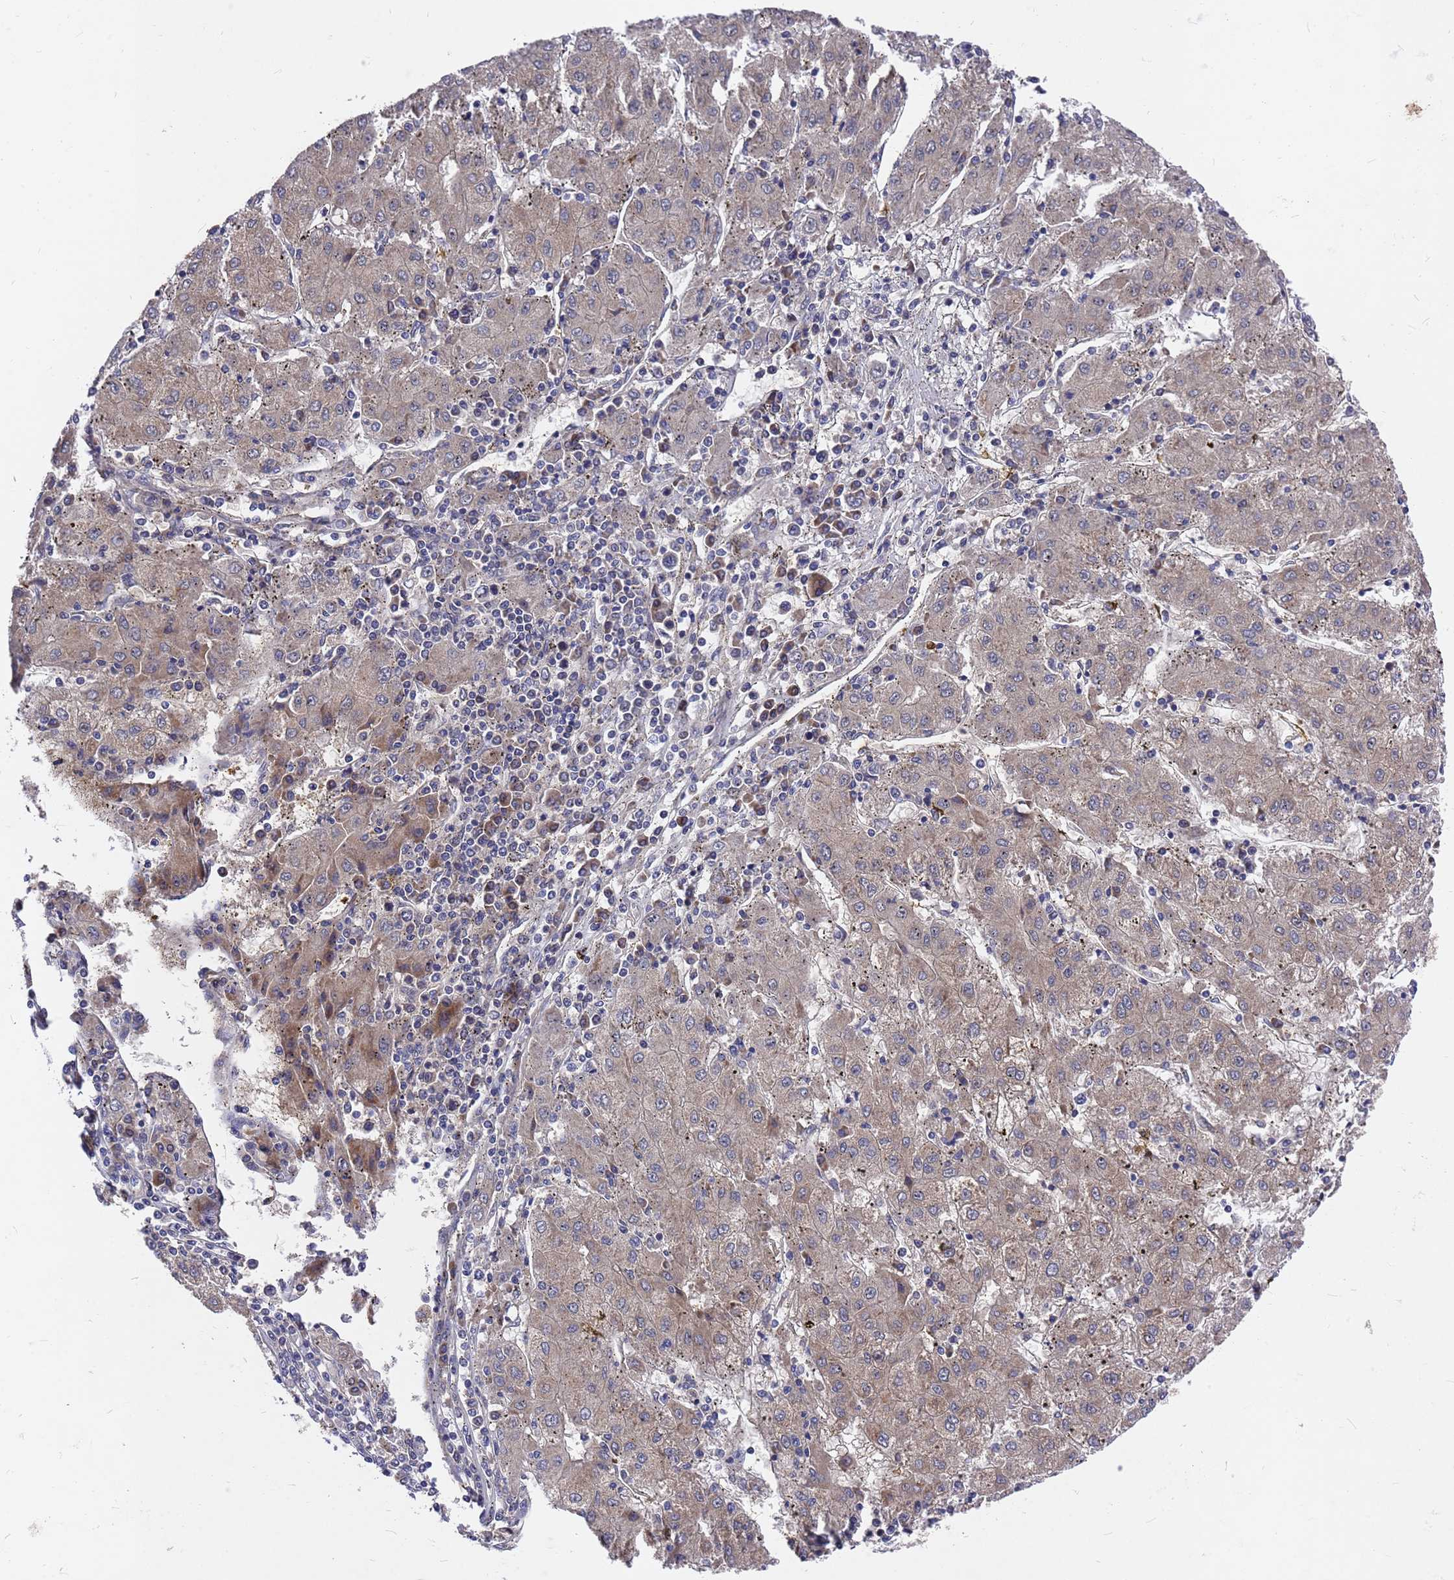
{"staining": {"intensity": "weak", "quantity": "25%-75%", "location": "cytoplasmic/membranous"}, "tissue": "liver cancer", "cell_type": "Tumor cells", "image_type": "cancer", "snomed": [{"axis": "morphology", "description": "Carcinoma, Hepatocellular, NOS"}, {"axis": "topography", "description": "Liver"}], "caption": "The histopathology image exhibits a brown stain indicating the presence of a protein in the cytoplasmic/membranous of tumor cells in liver hepatocellular carcinoma.", "gene": "ZNF717", "patient": {"sex": "male", "age": 72}}